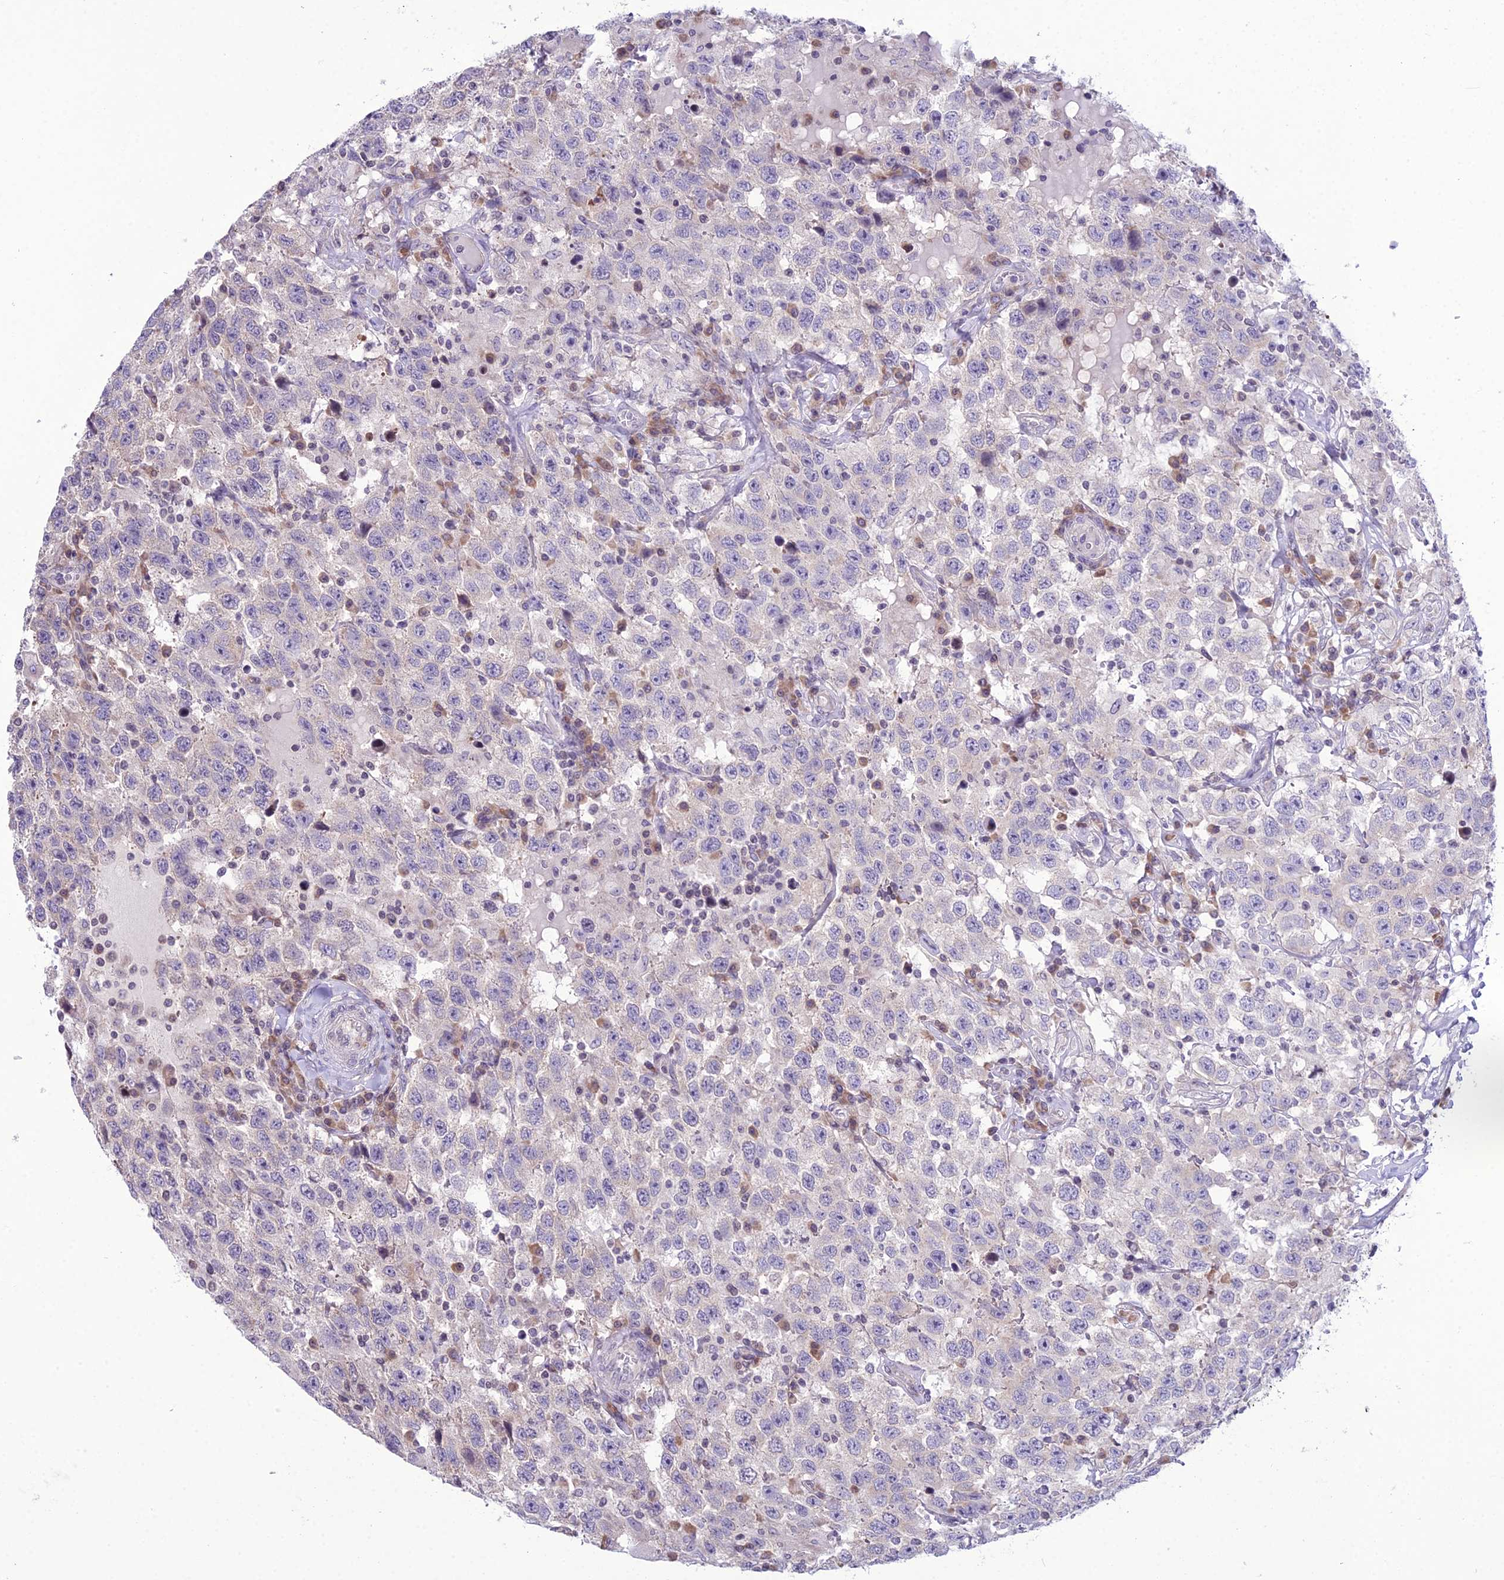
{"staining": {"intensity": "negative", "quantity": "none", "location": "none"}, "tissue": "testis cancer", "cell_type": "Tumor cells", "image_type": "cancer", "snomed": [{"axis": "morphology", "description": "Seminoma, NOS"}, {"axis": "topography", "description": "Testis"}], "caption": "Protein analysis of testis seminoma demonstrates no significant staining in tumor cells.", "gene": "RPS26", "patient": {"sex": "male", "age": 41}}